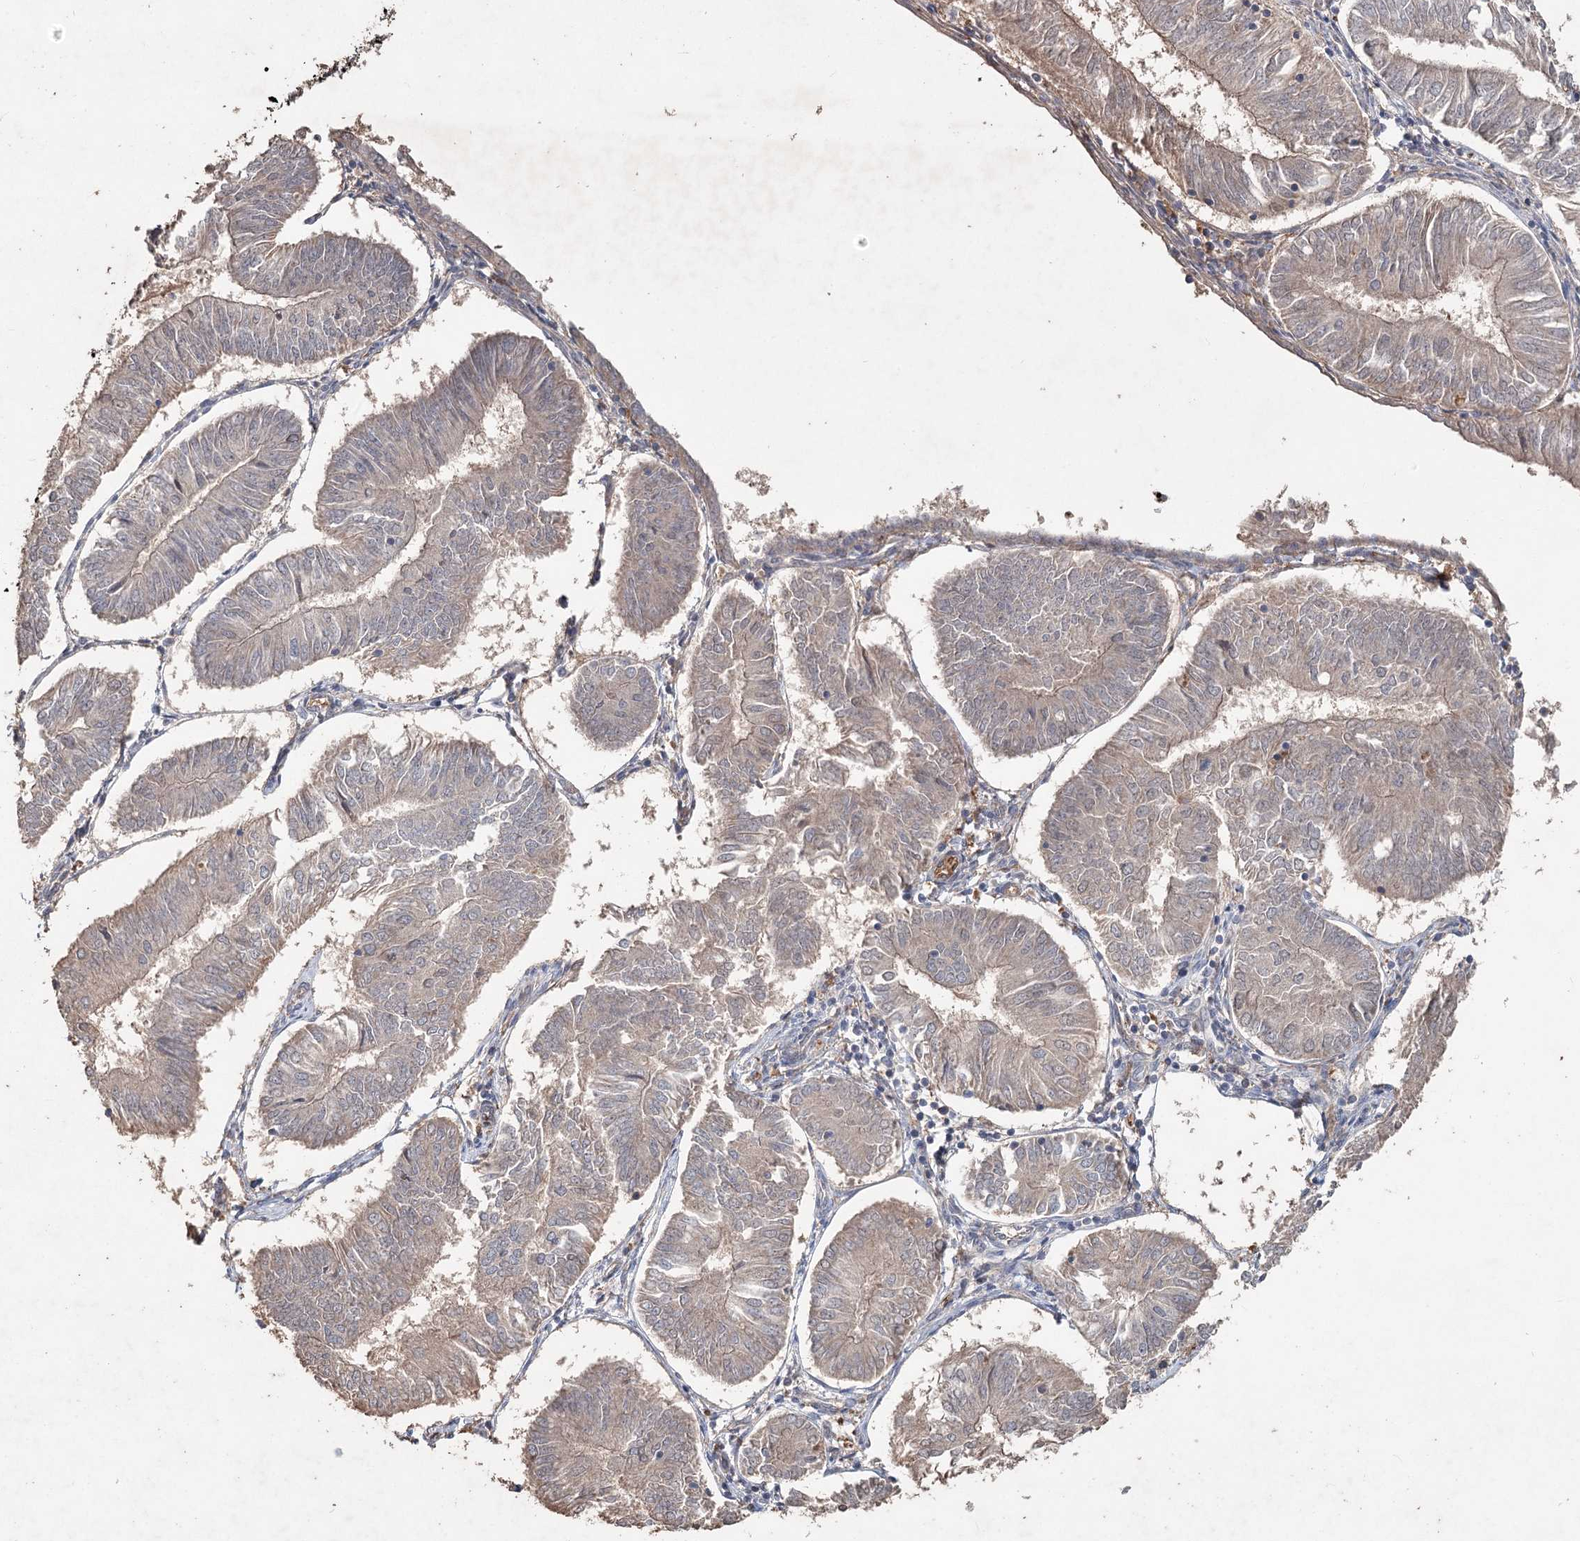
{"staining": {"intensity": "weak", "quantity": "25%-75%", "location": "cytoplasmic/membranous"}, "tissue": "endometrial cancer", "cell_type": "Tumor cells", "image_type": "cancer", "snomed": [{"axis": "morphology", "description": "Adenocarcinoma, NOS"}, {"axis": "topography", "description": "Endometrium"}], "caption": "This is a histology image of immunohistochemistry (IHC) staining of endometrial cancer, which shows weak staining in the cytoplasmic/membranous of tumor cells.", "gene": "FBXO7", "patient": {"sex": "female", "age": 58}}